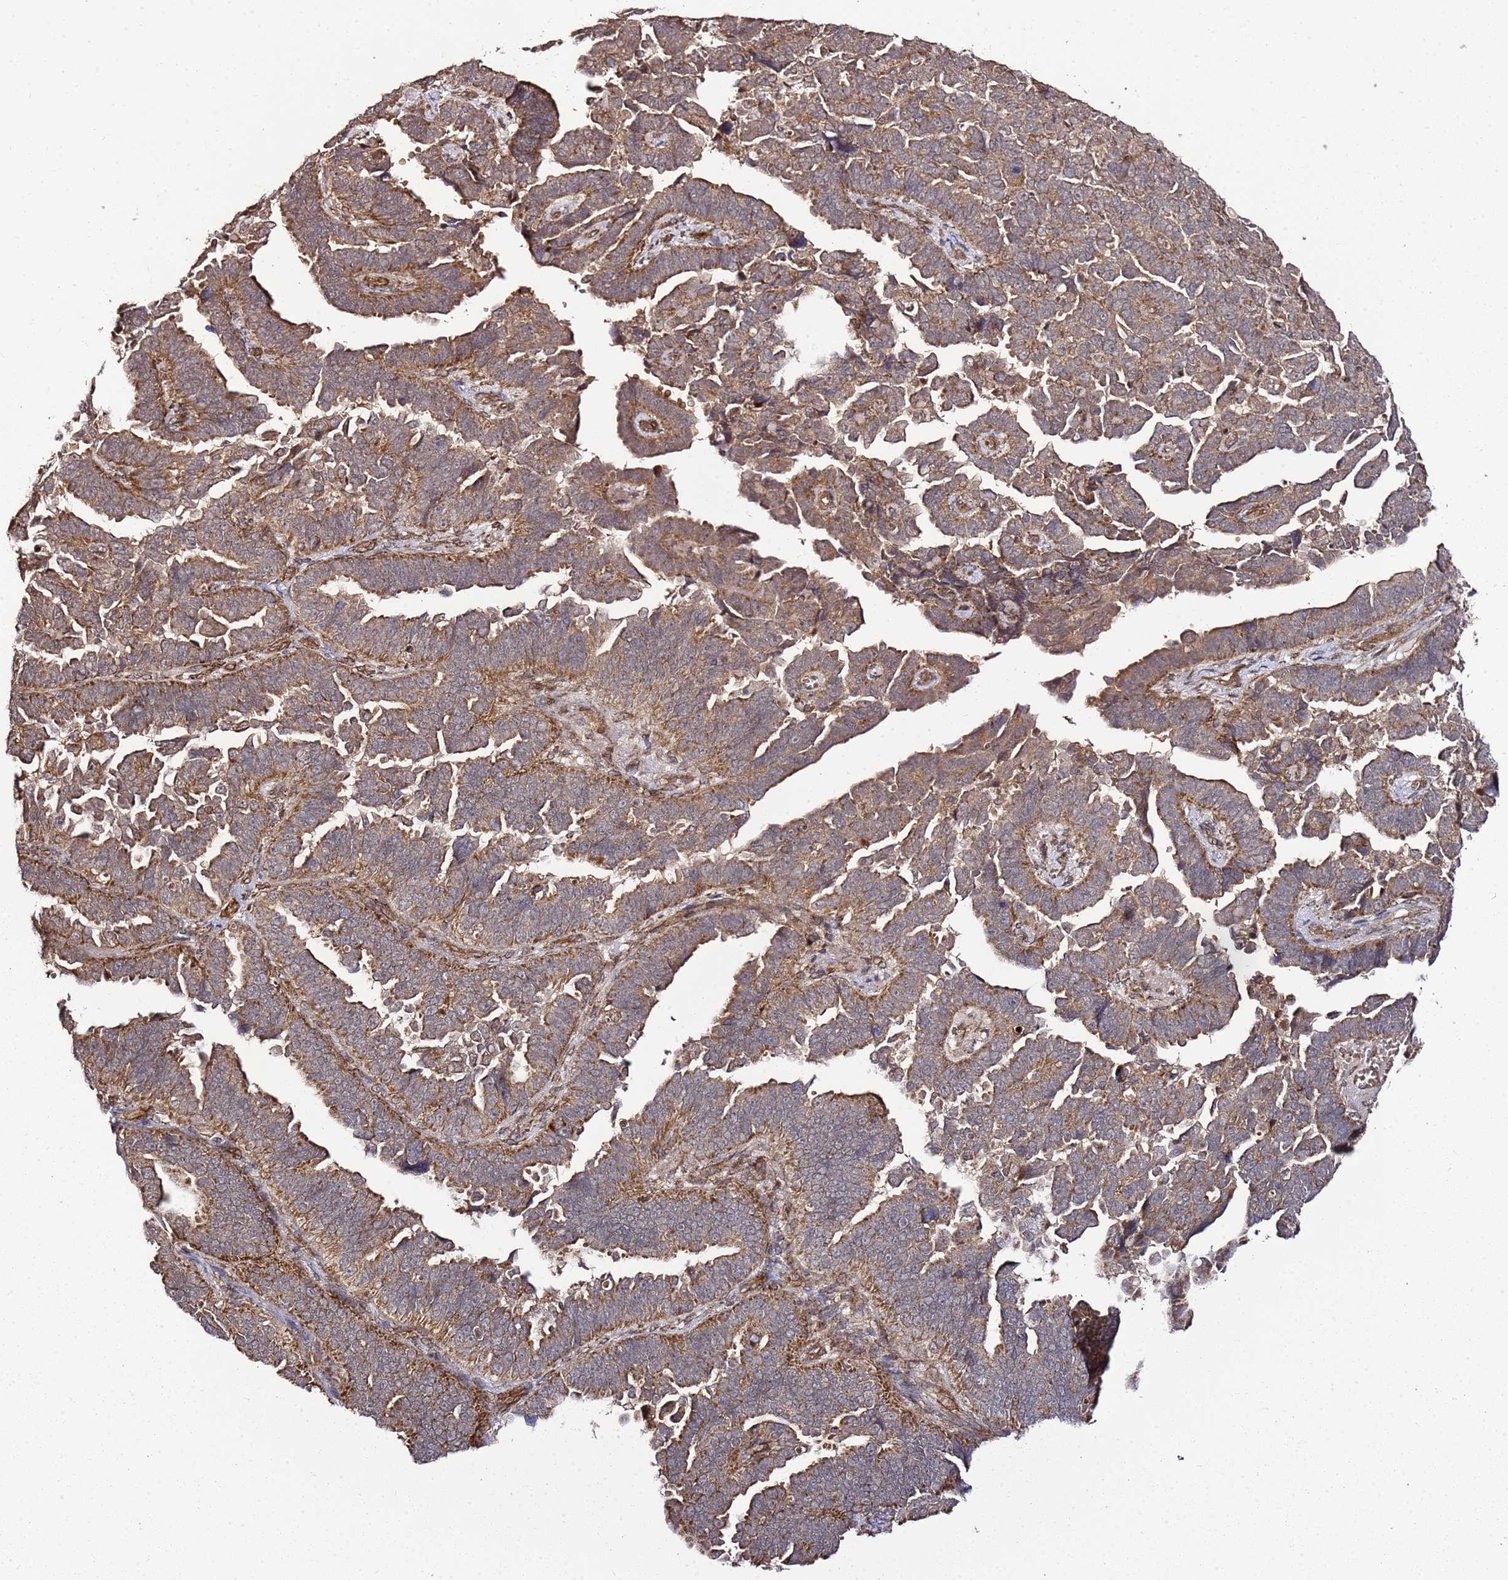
{"staining": {"intensity": "strong", "quantity": ">75%", "location": "cytoplasmic/membranous"}, "tissue": "endometrial cancer", "cell_type": "Tumor cells", "image_type": "cancer", "snomed": [{"axis": "morphology", "description": "Adenocarcinoma, NOS"}, {"axis": "topography", "description": "Endometrium"}], "caption": "Protein expression analysis of human endometrial cancer reveals strong cytoplasmic/membranous staining in about >75% of tumor cells. The staining was performed using DAB (3,3'-diaminobenzidine), with brown indicating positive protein expression. Nuclei are stained blue with hematoxylin.", "gene": "TM2D2", "patient": {"sex": "female", "age": 75}}